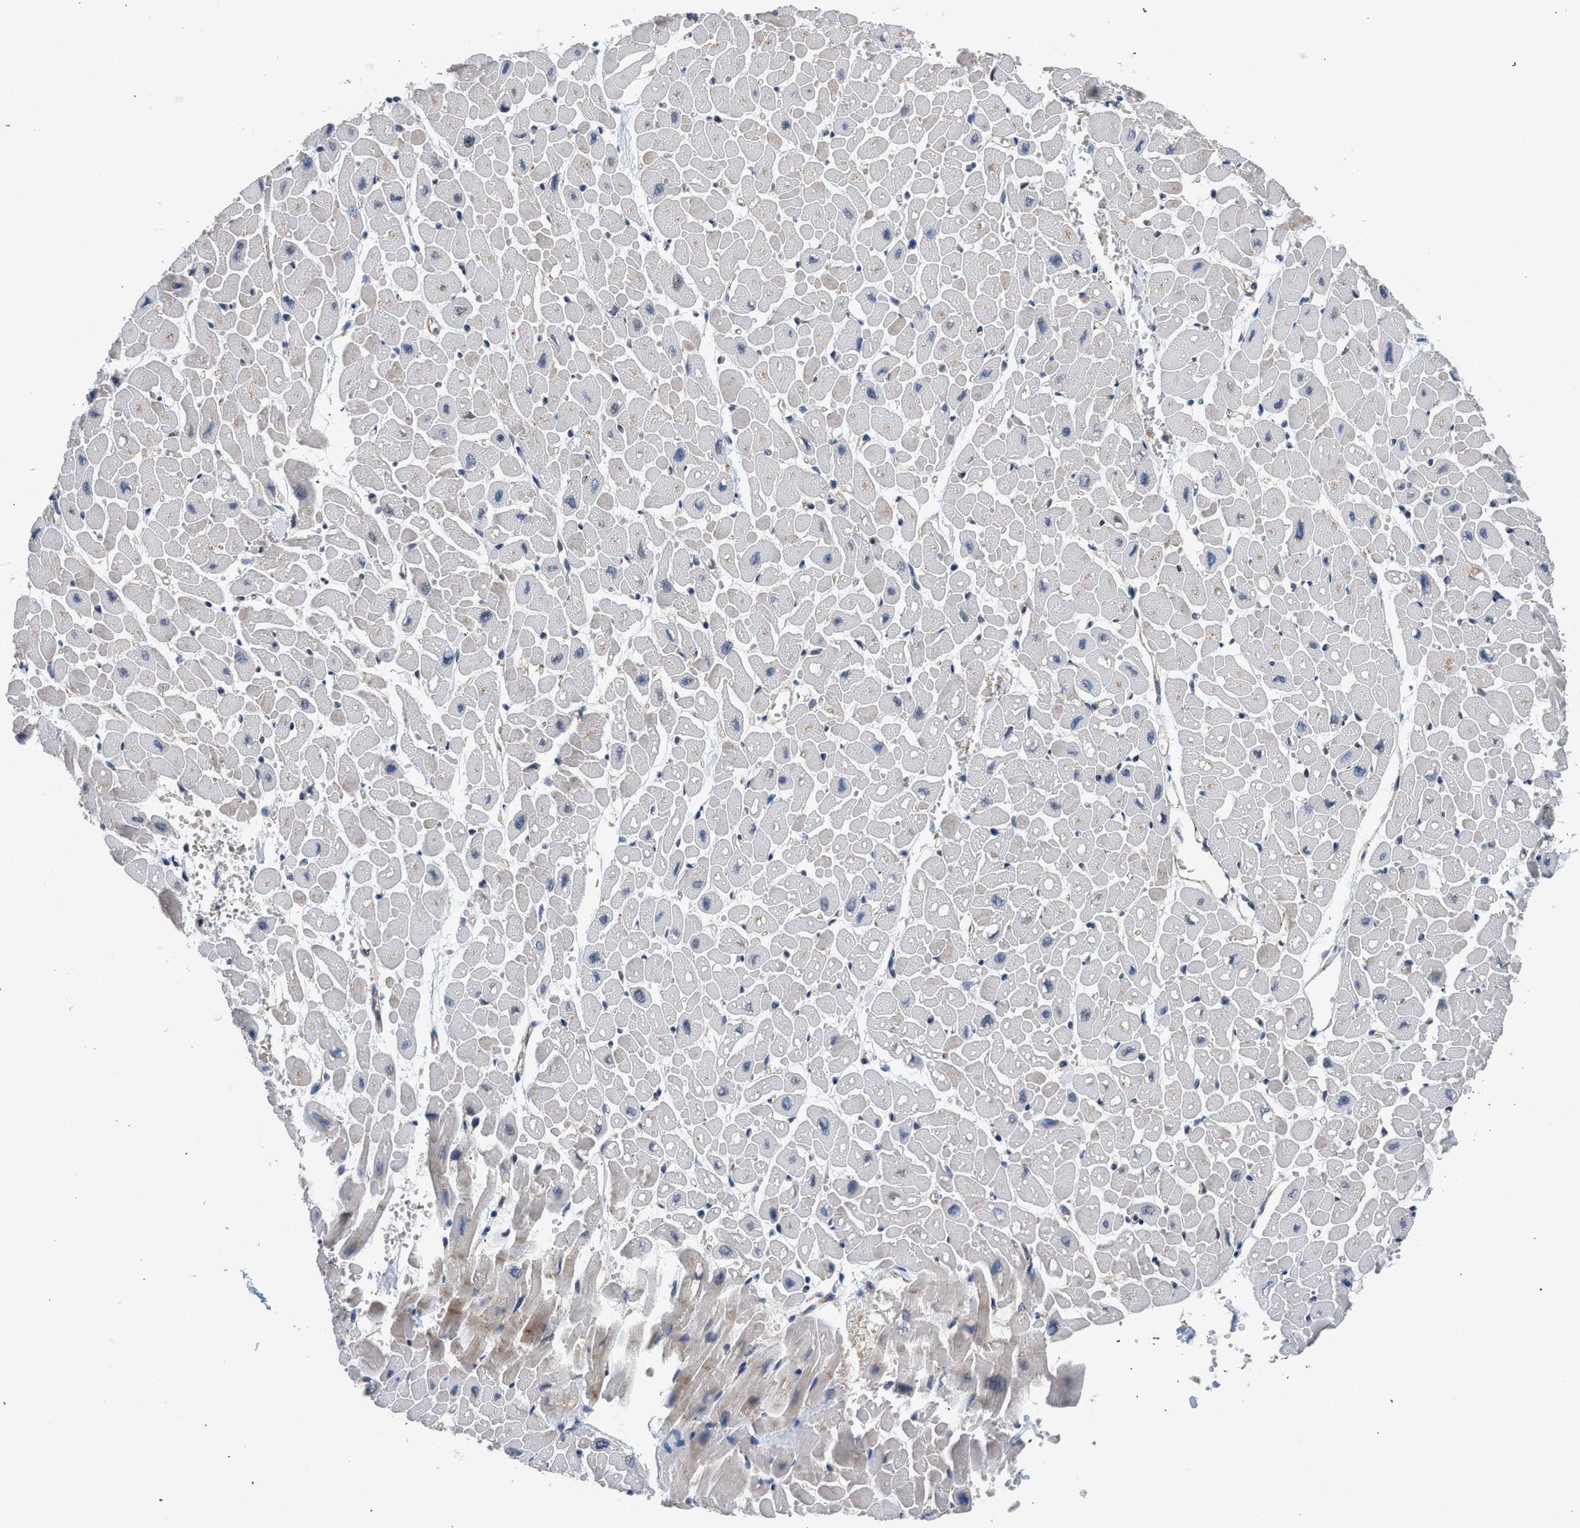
{"staining": {"intensity": "weak", "quantity": "<25%", "location": "cytoplasmic/membranous"}, "tissue": "heart muscle", "cell_type": "Cardiomyocytes", "image_type": "normal", "snomed": [{"axis": "morphology", "description": "Normal tissue, NOS"}, {"axis": "topography", "description": "Heart"}], "caption": "This is a photomicrograph of IHC staining of benign heart muscle, which shows no expression in cardiomyocytes. (DAB (3,3'-diaminobenzidine) IHC with hematoxylin counter stain).", "gene": "PIM1", "patient": {"sex": "male", "age": 45}}